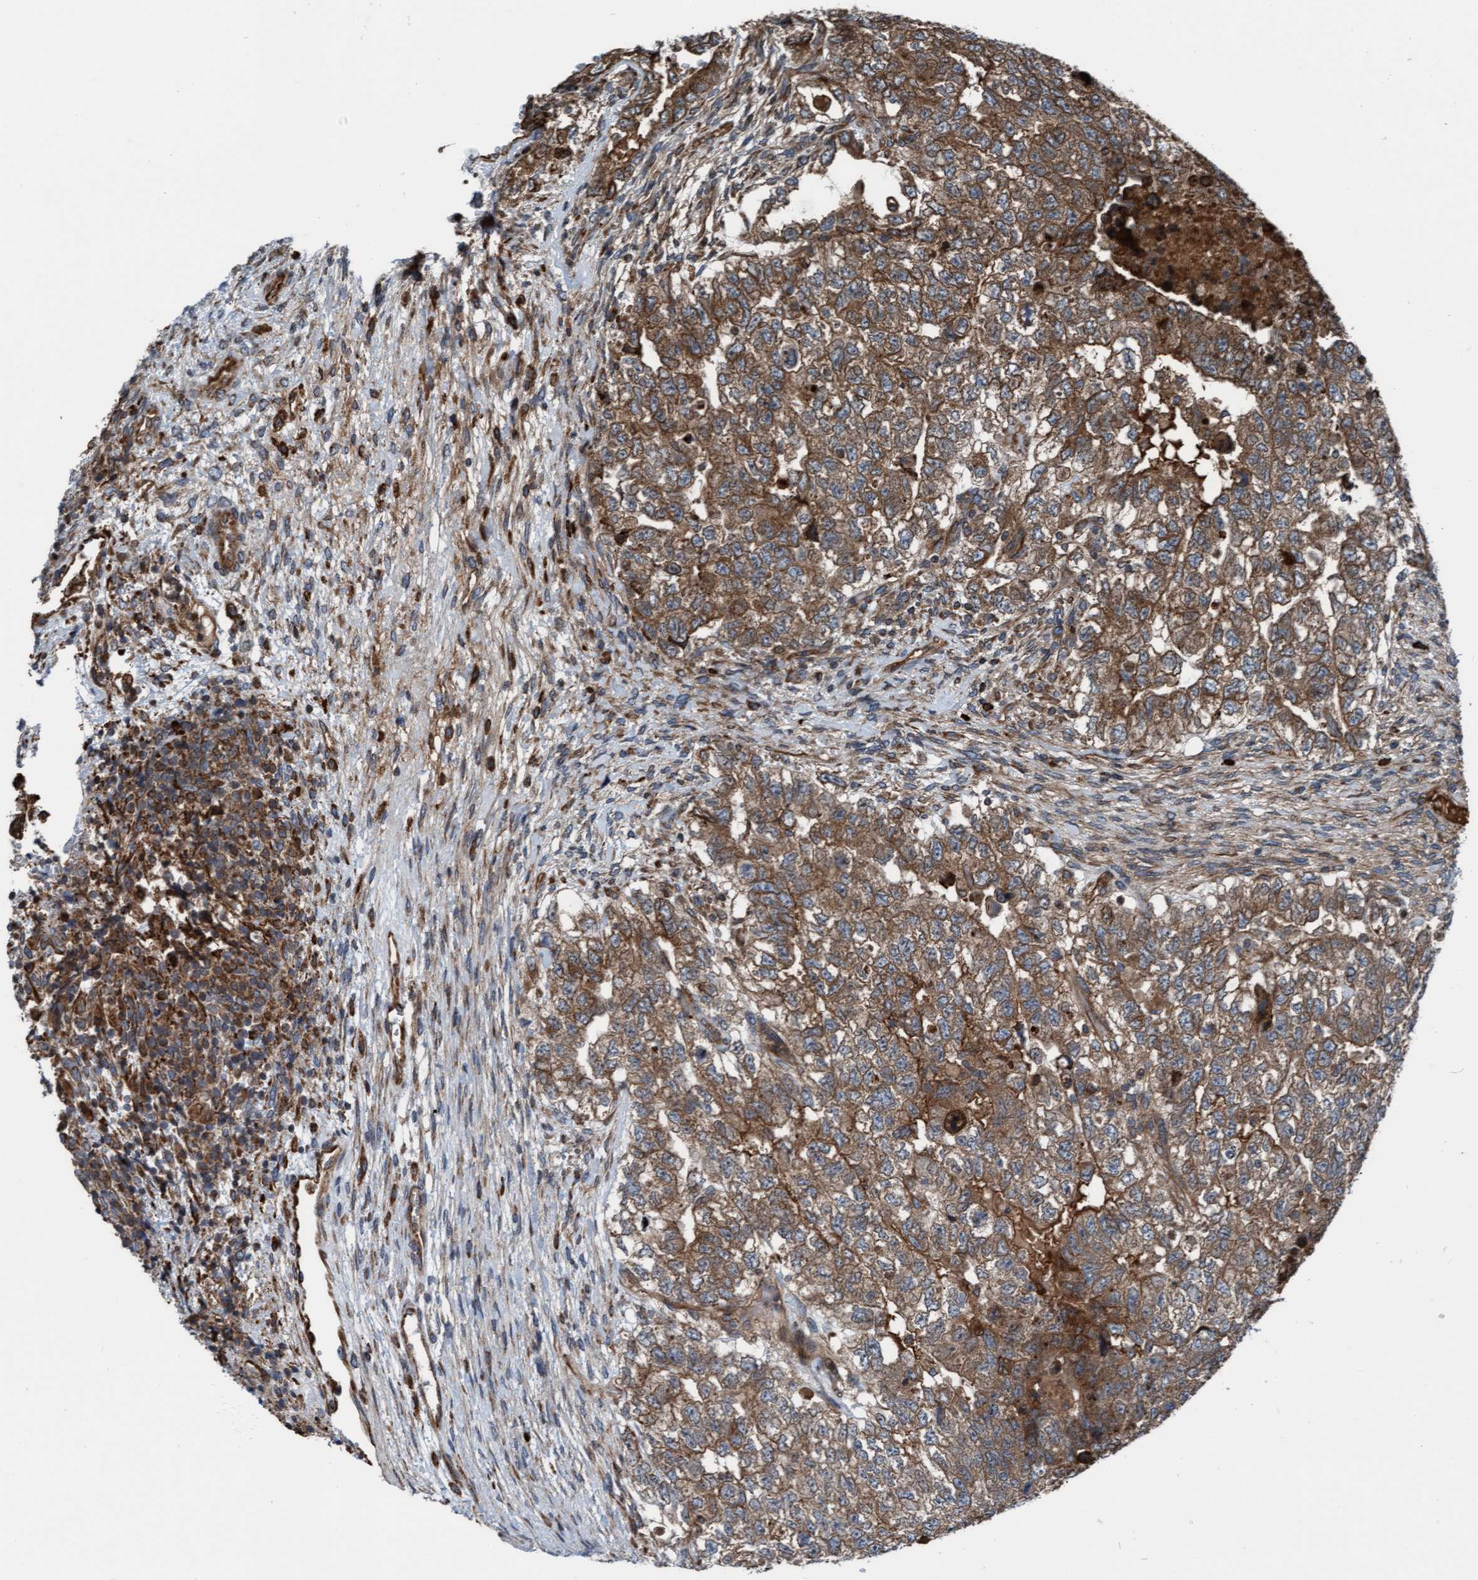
{"staining": {"intensity": "moderate", "quantity": ">75%", "location": "cytoplasmic/membranous"}, "tissue": "testis cancer", "cell_type": "Tumor cells", "image_type": "cancer", "snomed": [{"axis": "morphology", "description": "Carcinoma, Embryonal, NOS"}, {"axis": "topography", "description": "Testis"}], "caption": "Immunohistochemistry staining of testis cancer, which exhibits medium levels of moderate cytoplasmic/membranous staining in approximately >75% of tumor cells indicating moderate cytoplasmic/membranous protein positivity. The staining was performed using DAB (brown) for protein detection and nuclei were counterstained in hematoxylin (blue).", "gene": "RAP1GAP2", "patient": {"sex": "male", "age": 36}}